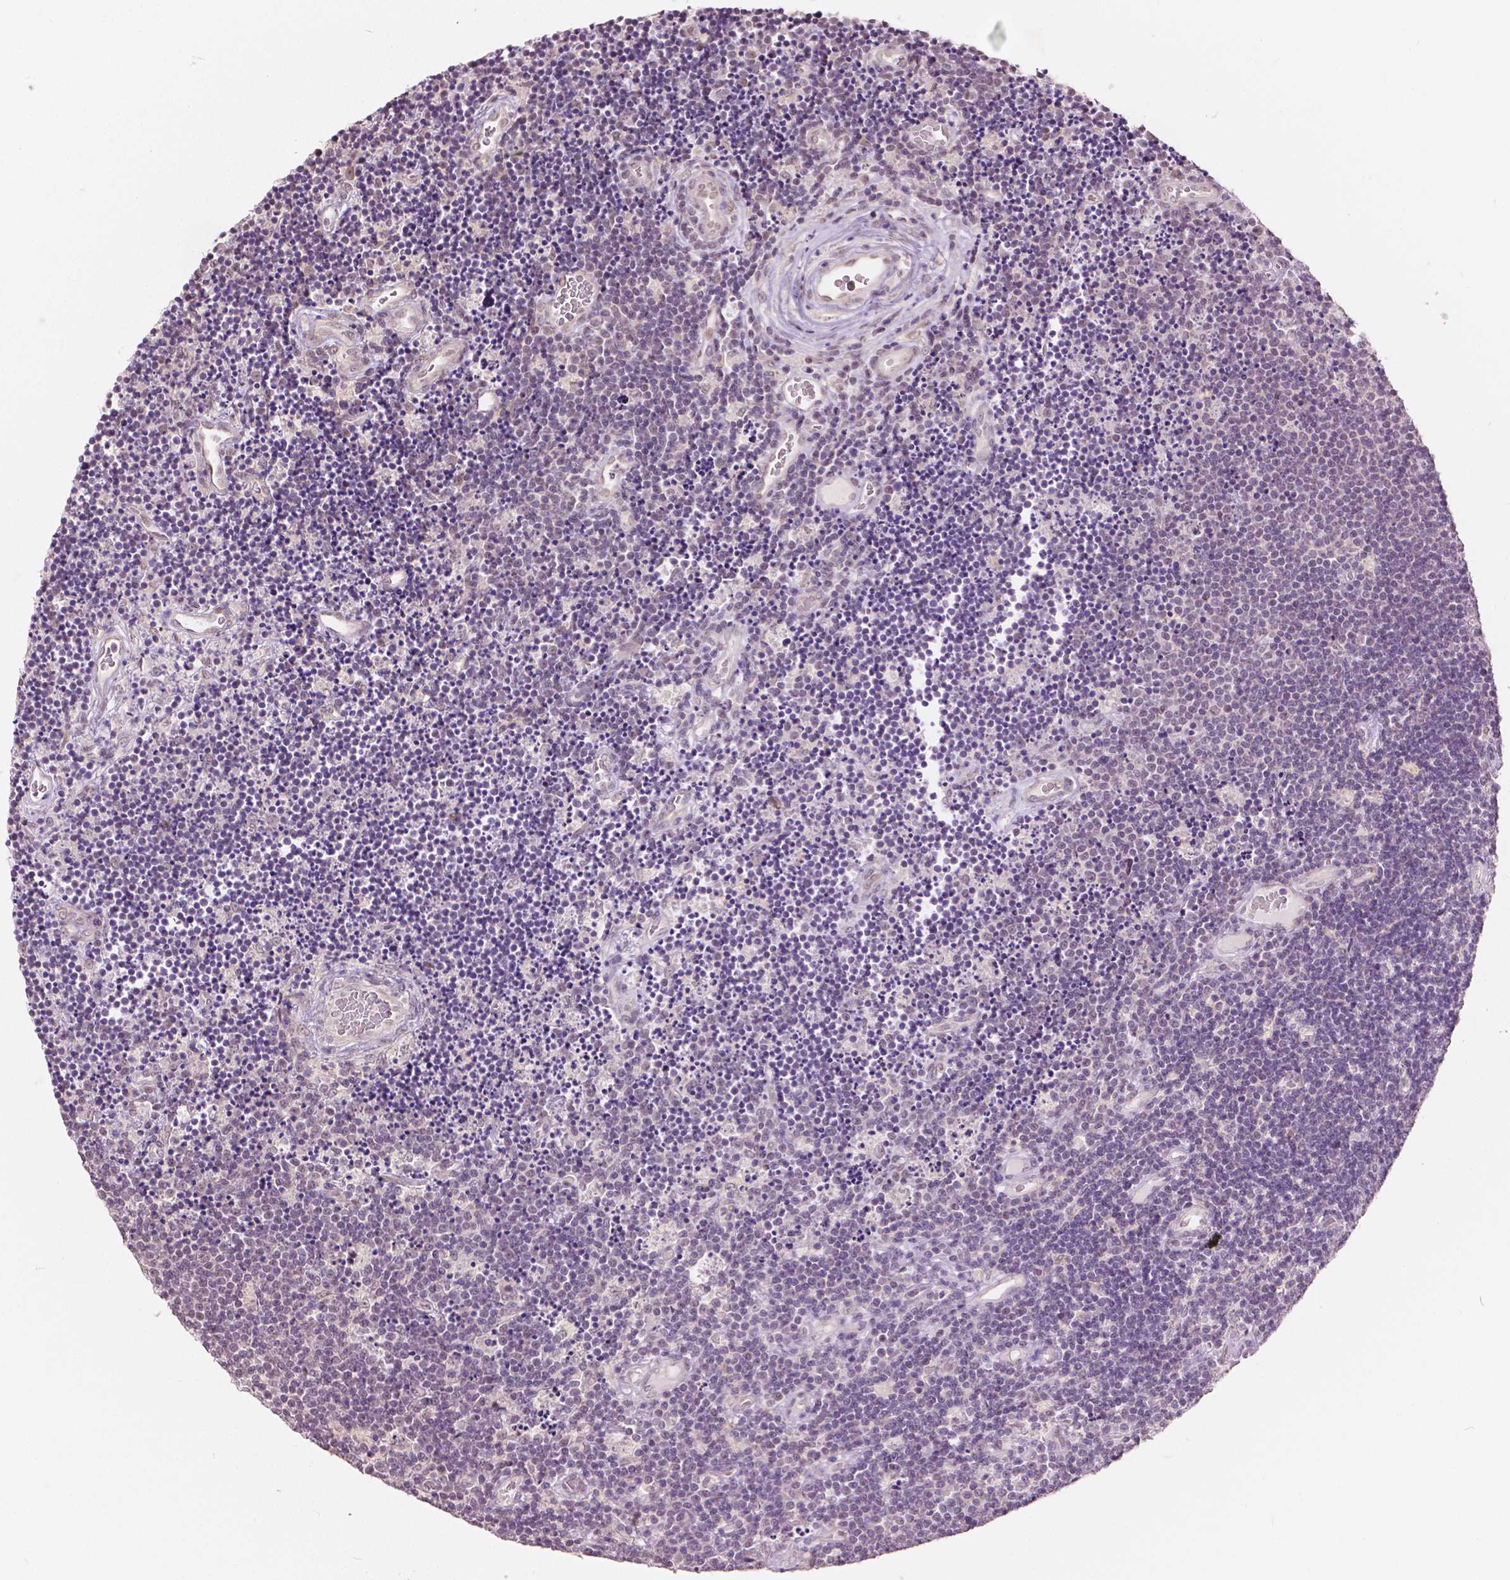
{"staining": {"intensity": "negative", "quantity": "none", "location": "none"}, "tissue": "lymphoma", "cell_type": "Tumor cells", "image_type": "cancer", "snomed": [{"axis": "morphology", "description": "Malignant lymphoma, non-Hodgkin's type, Low grade"}, {"axis": "topography", "description": "Brain"}], "caption": "The image shows no significant staining in tumor cells of lymphoma.", "gene": "HOXA10", "patient": {"sex": "female", "age": 66}}